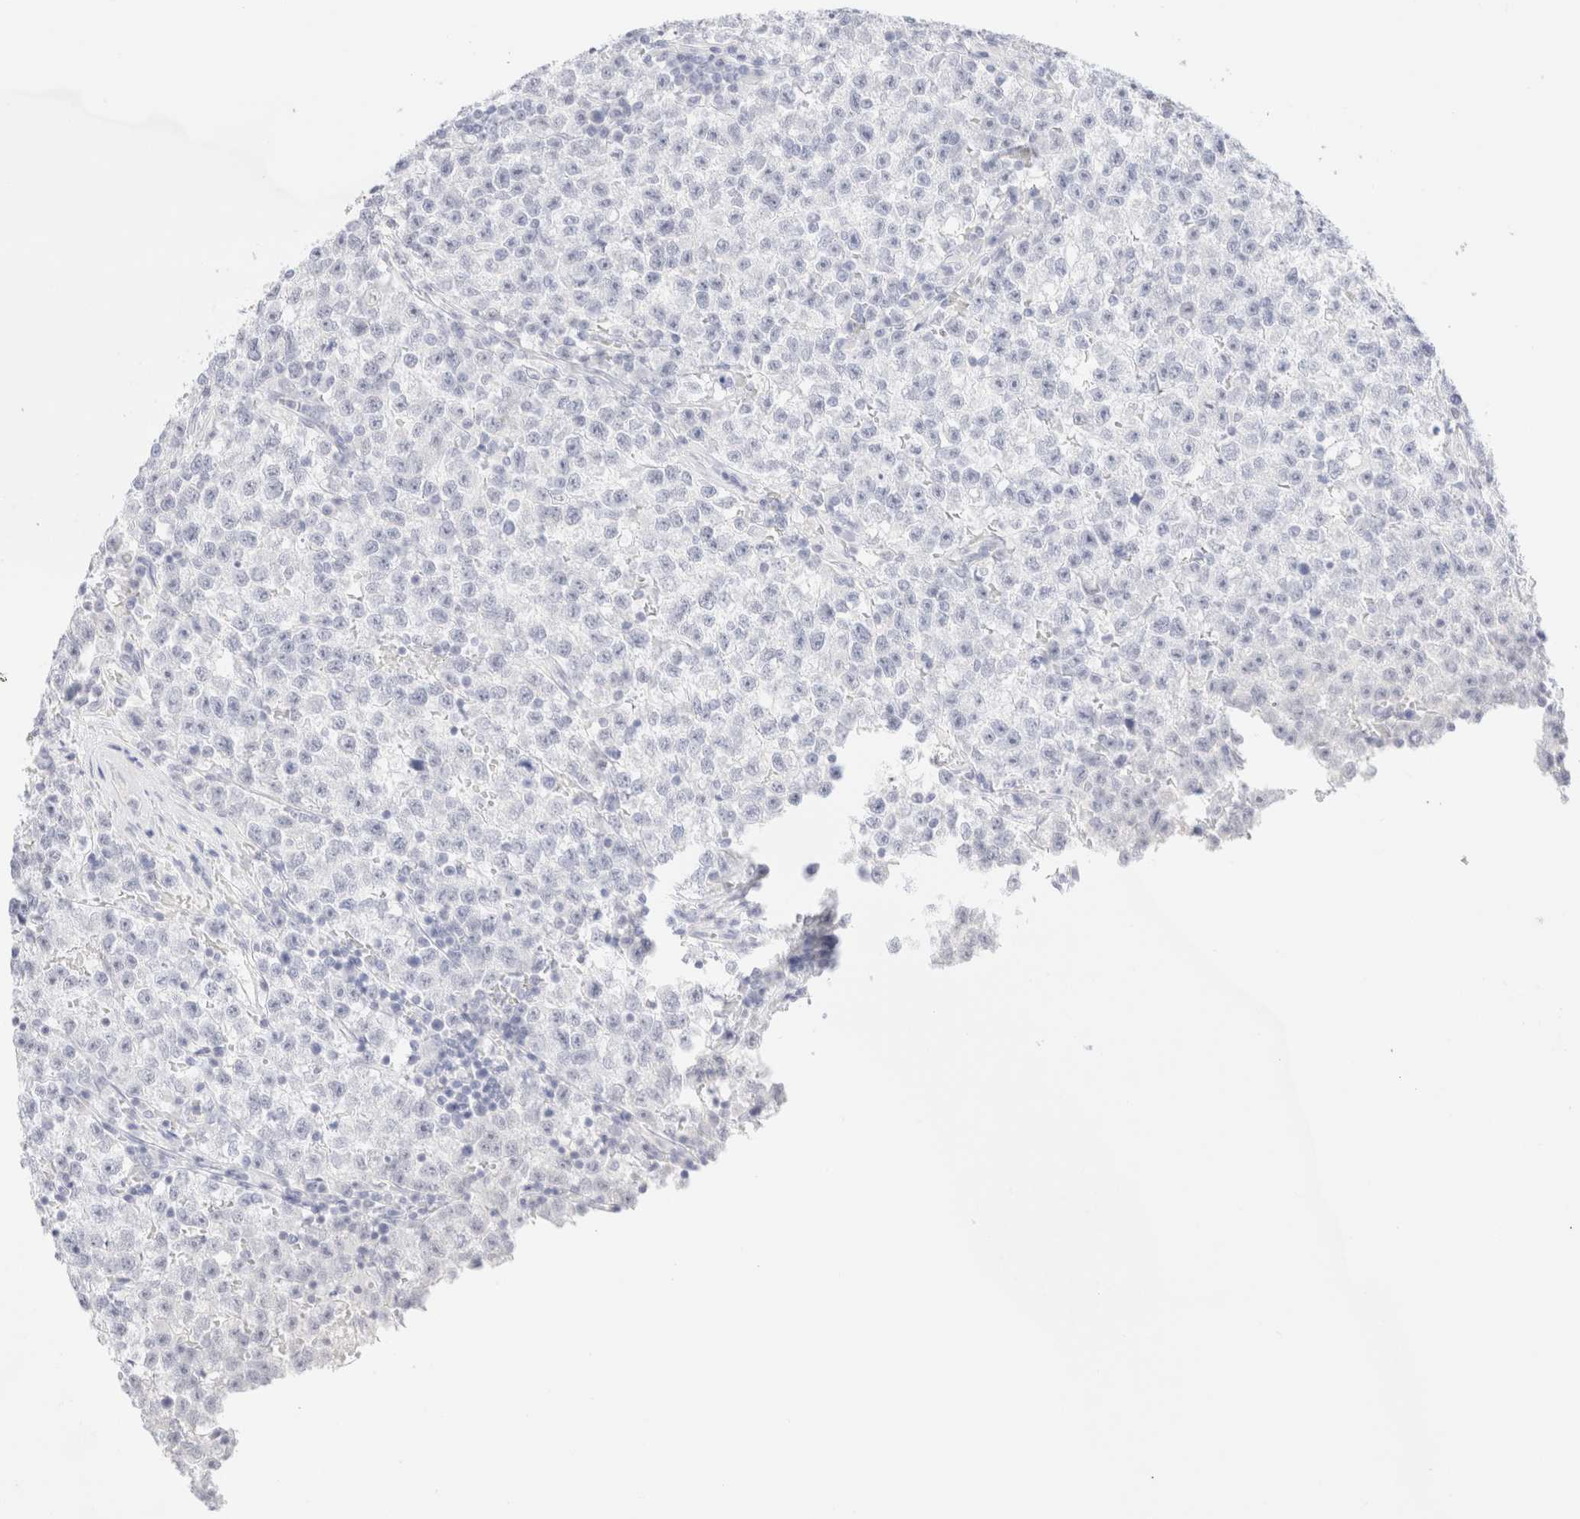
{"staining": {"intensity": "negative", "quantity": "none", "location": "none"}, "tissue": "testis cancer", "cell_type": "Tumor cells", "image_type": "cancer", "snomed": [{"axis": "morphology", "description": "Seminoma, NOS"}, {"axis": "topography", "description": "Testis"}], "caption": "Seminoma (testis) was stained to show a protein in brown. There is no significant expression in tumor cells. The staining is performed using DAB brown chromogen with nuclei counter-stained in using hematoxylin.", "gene": "KRT15", "patient": {"sex": "male", "age": 22}}